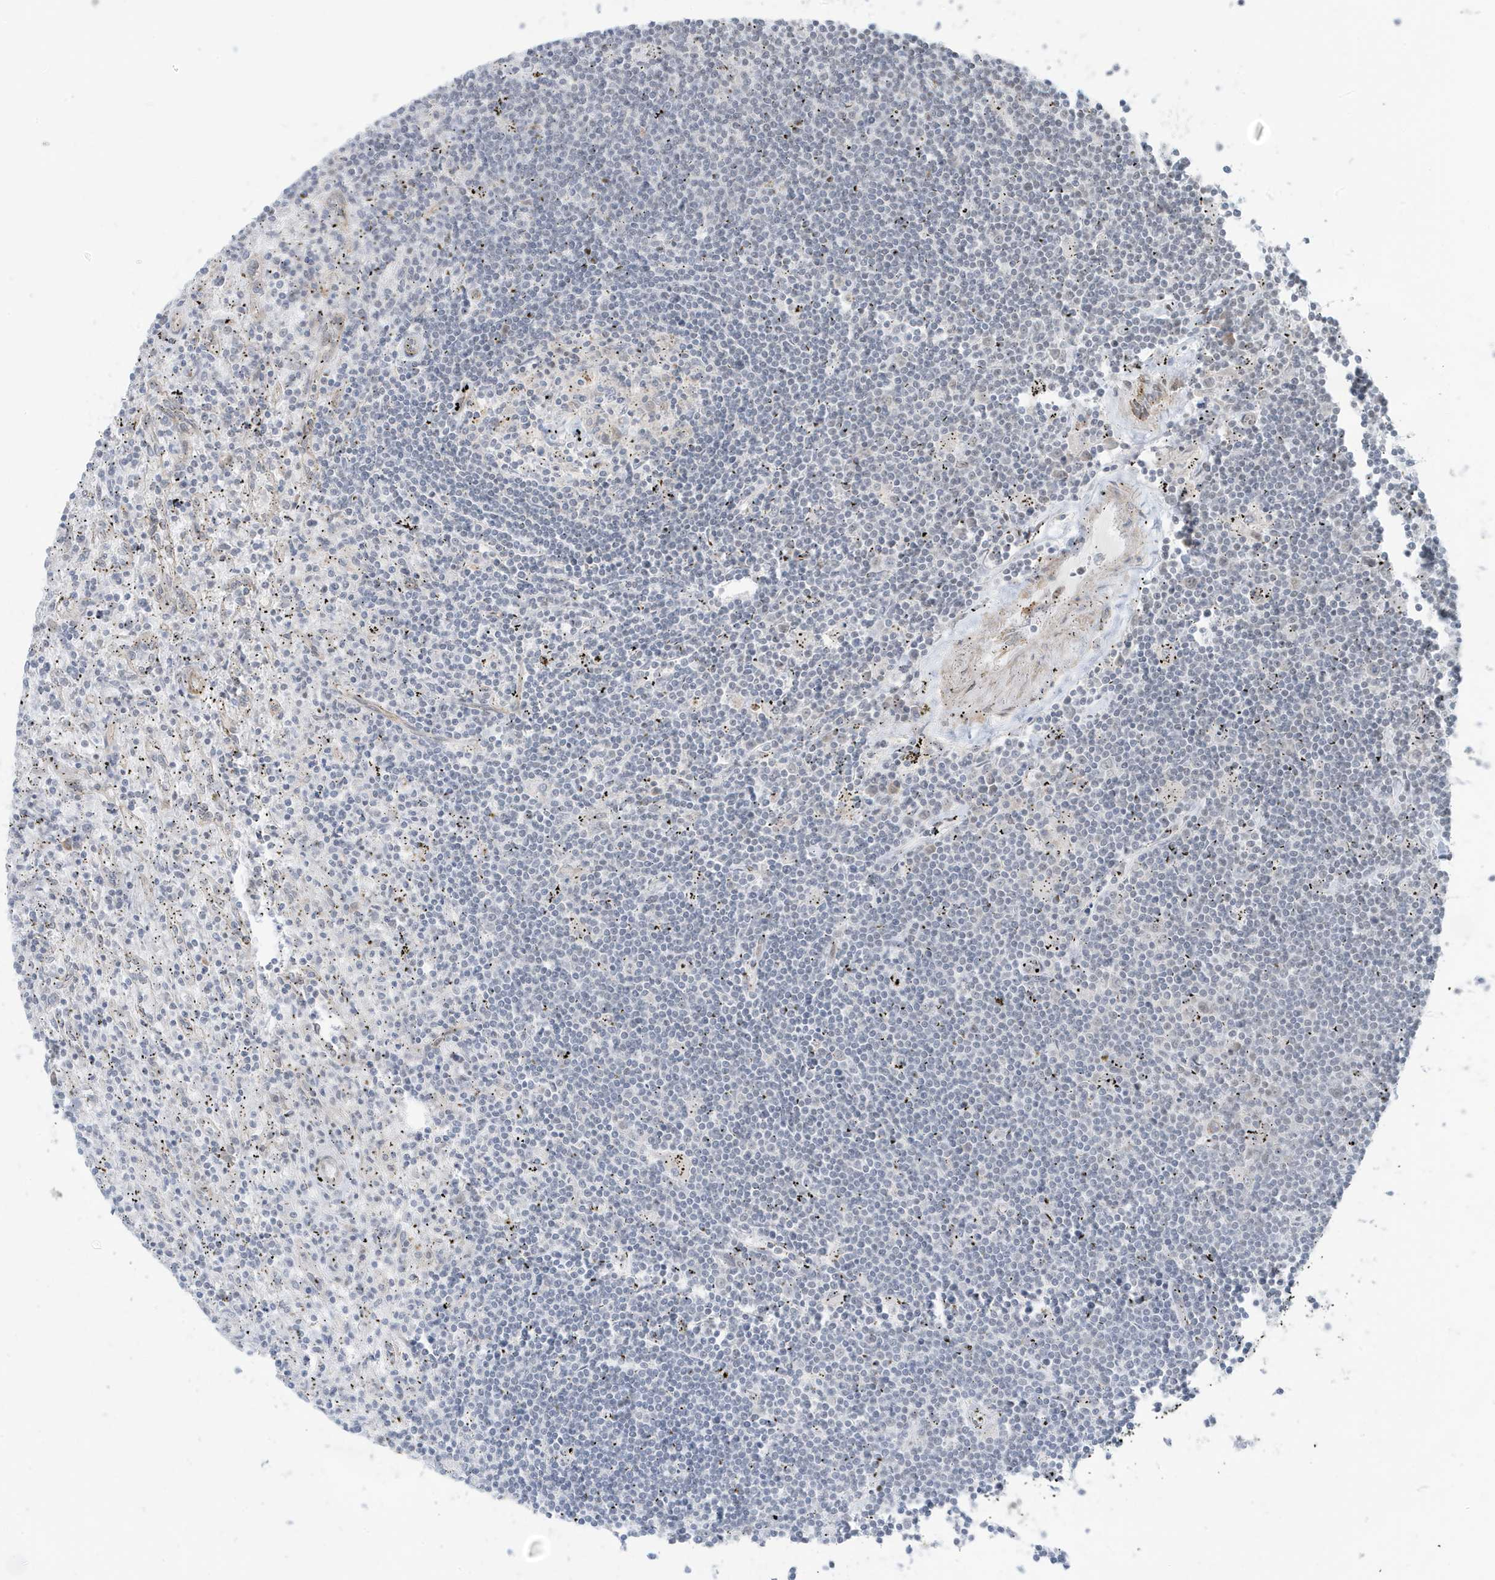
{"staining": {"intensity": "negative", "quantity": "none", "location": "none"}, "tissue": "lymphoma", "cell_type": "Tumor cells", "image_type": "cancer", "snomed": [{"axis": "morphology", "description": "Malignant lymphoma, non-Hodgkin's type, Low grade"}, {"axis": "topography", "description": "Spleen"}], "caption": "Immunohistochemistry (IHC) of human lymphoma exhibits no staining in tumor cells.", "gene": "CHCHD4", "patient": {"sex": "male", "age": 76}}